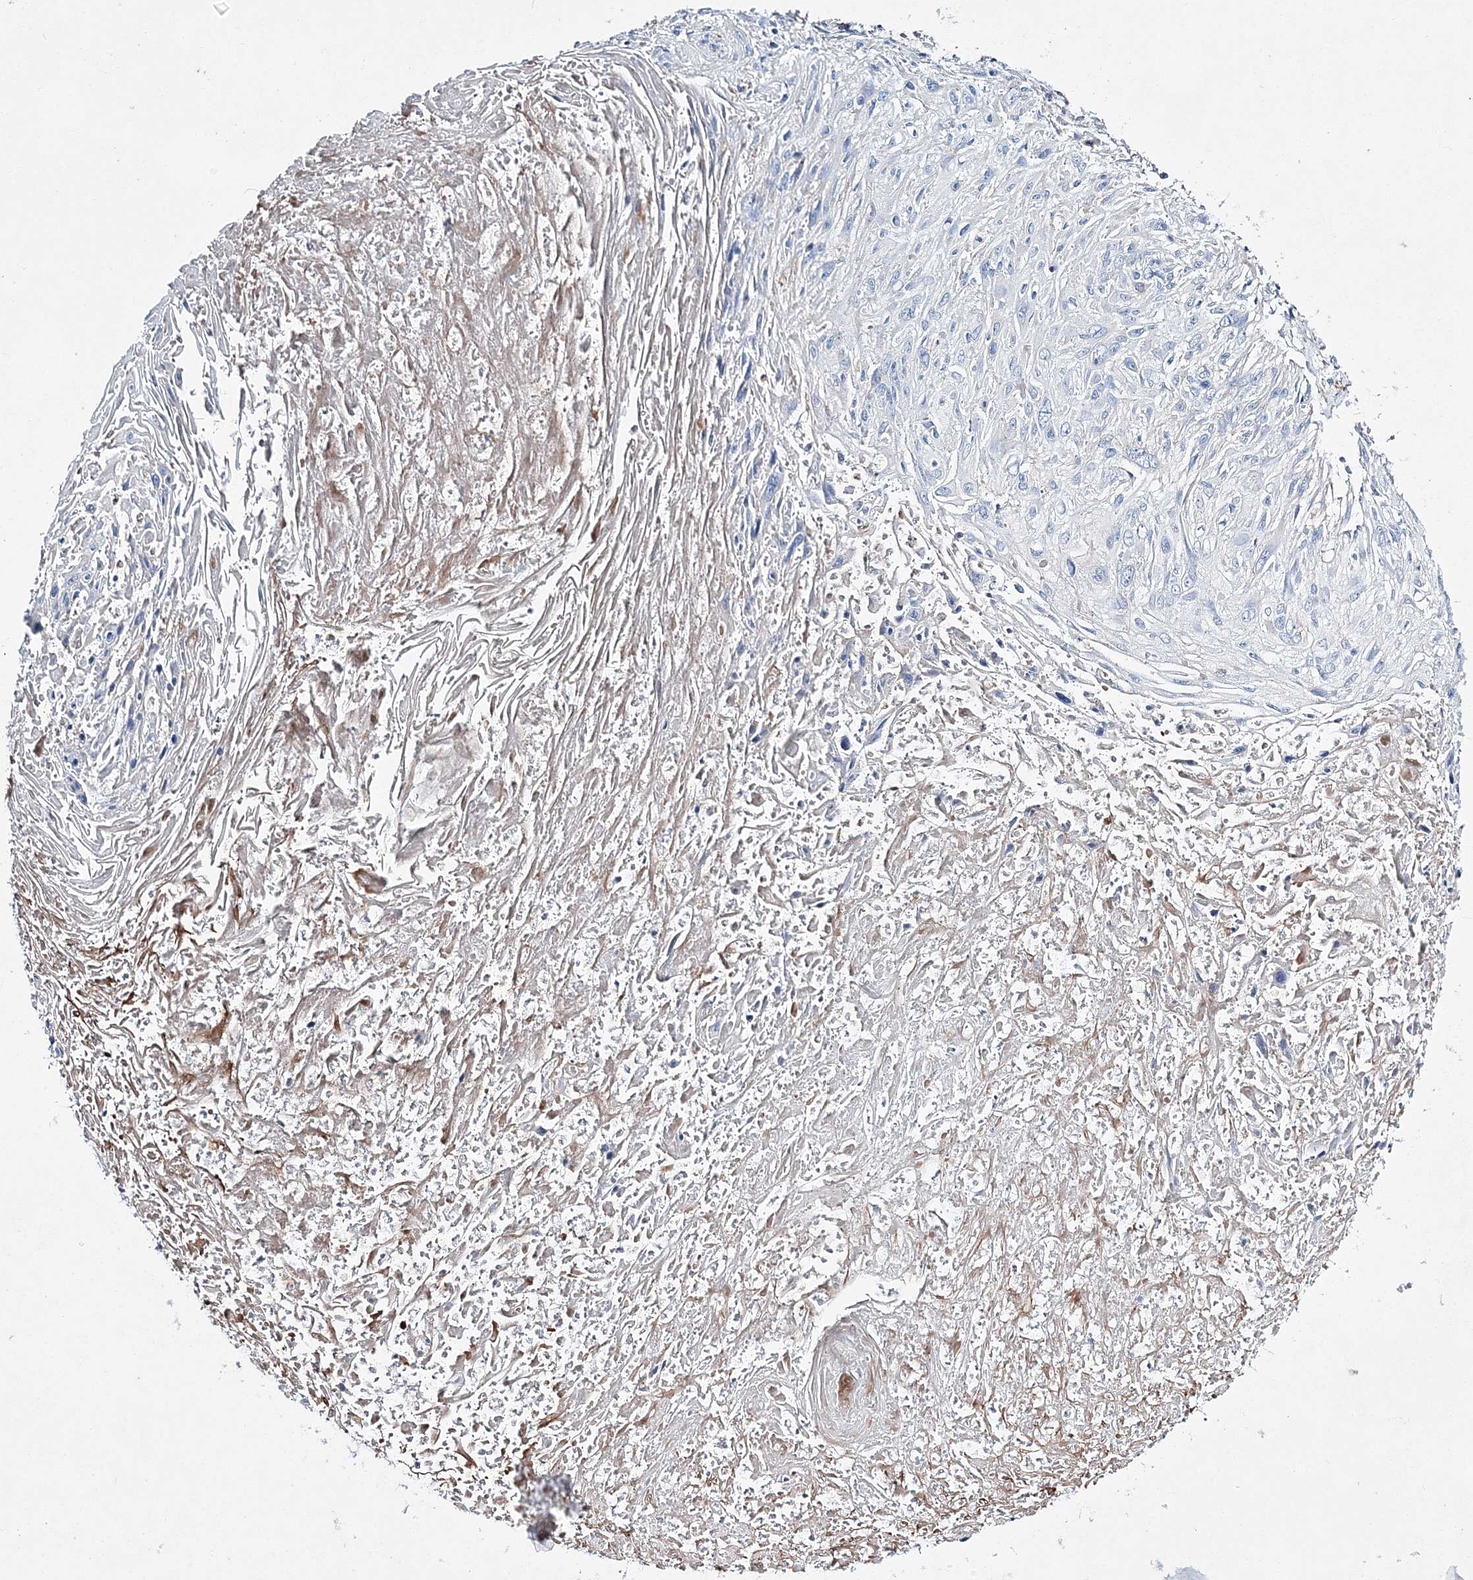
{"staining": {"intensity": "negative", "quantity": "none", "location": "none"}, "tissue": "cervical cancer", "cell_type": "Tumor cells", "image_type": "cancer", "snomed": [{"axis": "morphology", "description": "Squamous cell carcinoma, NOS"}, {"axis": "topography", "description": "Cervix"}], "caption": "DAB (3,3'-diaminobenzidine) immunohistochemical staining of human cervical squamous cell carcinoma exhibits no significant positivity in tumor cells. (DAB (3,3'-diaminobenzidine) immunohistochemistry (IHC) with hematoxylin counter stain).", "gene": "HIBCH", "patient": {"sex": "female", "age": 51}}